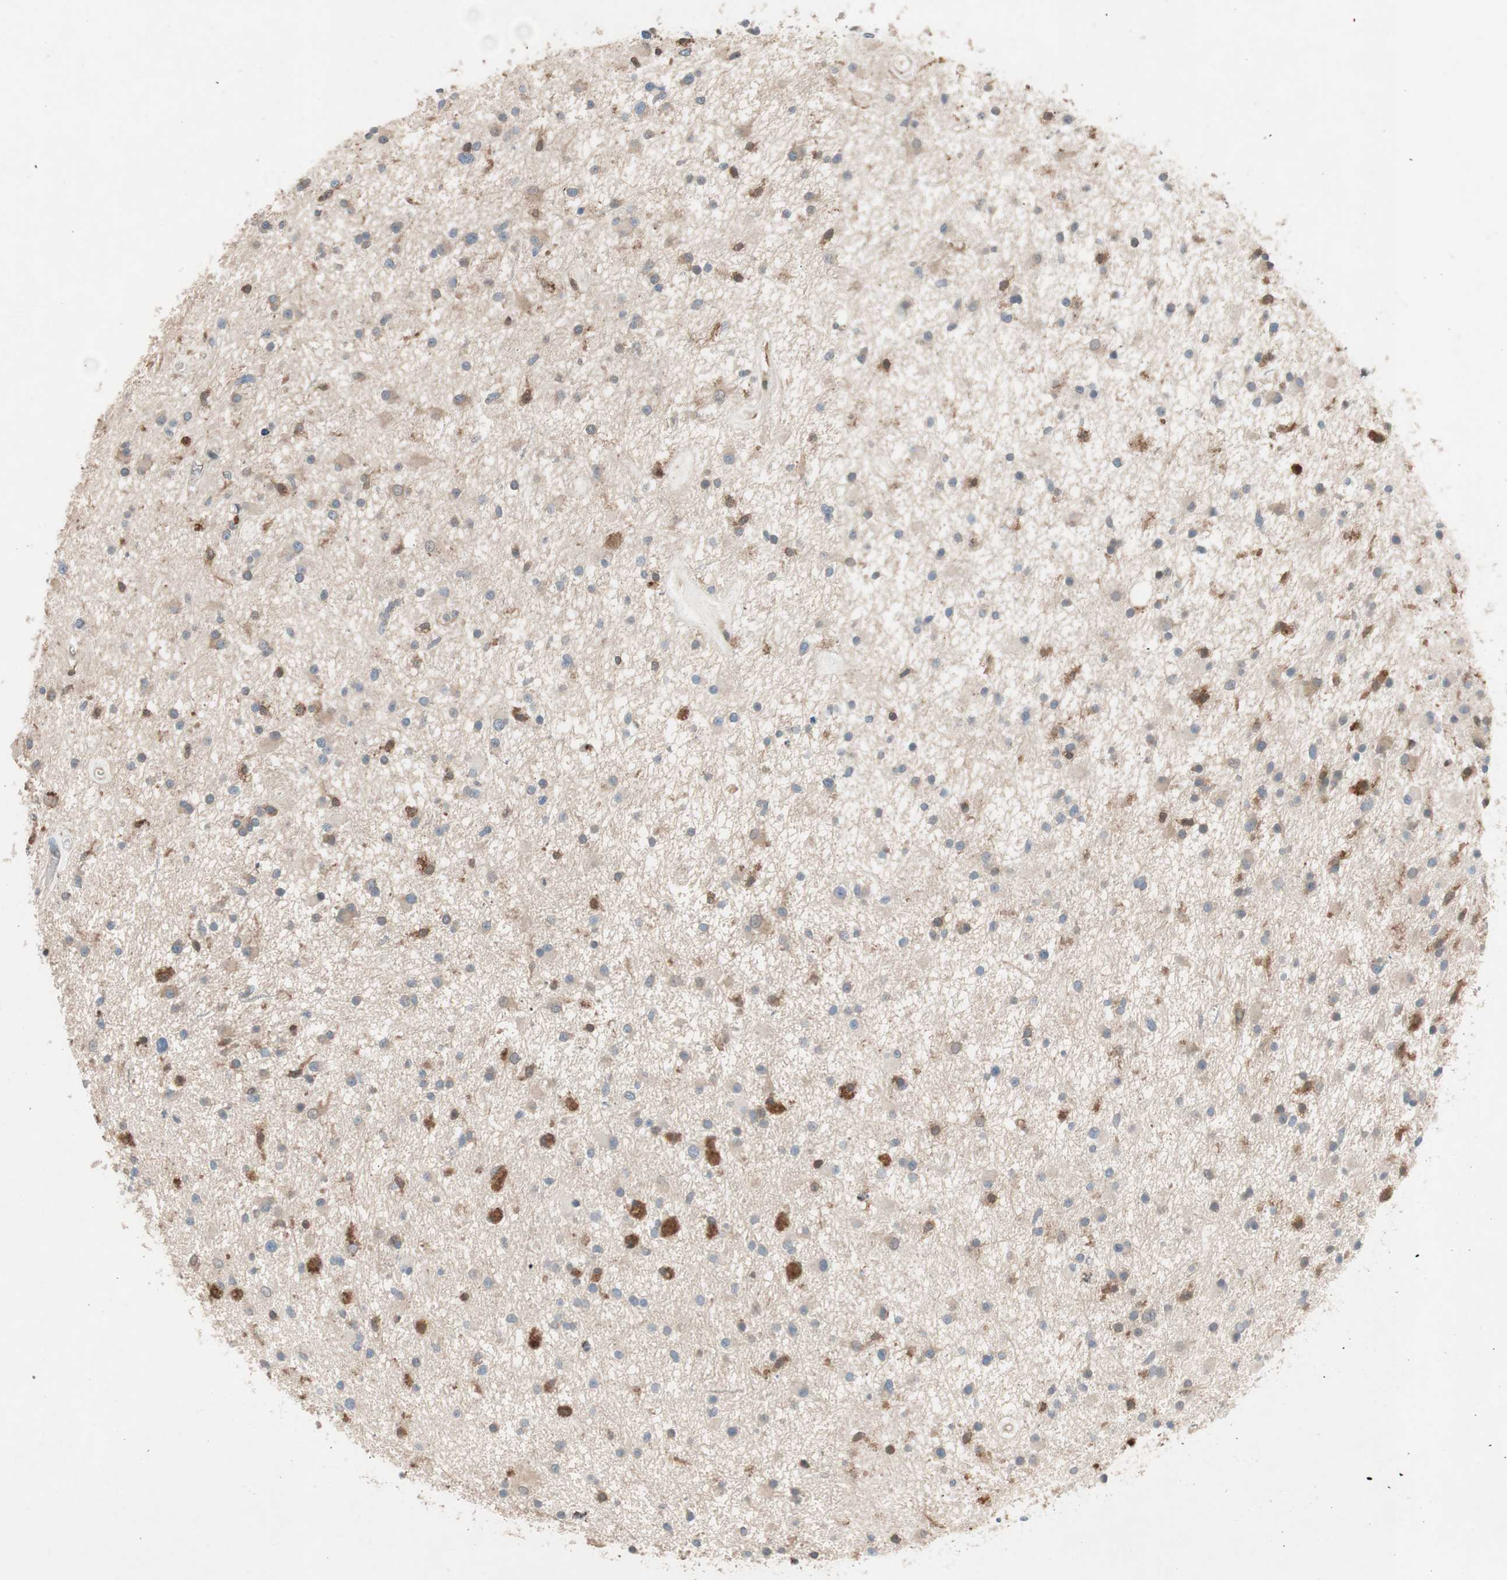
{"staining": {"intensity": "strong", "quantity": "<25%", "location": "cytoplasmic/membranous"}, "tissue": "glioma", "cell_type": "Tumor cells", "image_type": "cancer", "snomed": [{"axis": "morphology", "description": "Glioma, malignant, High grade"}, {"axis": "topography", "description": "Brain"}], "caption": "Immunohistochemistry (IHC) (DAB) staining of human malignant glioma (high-grade) displays strong cytoplasmic/membranous protein positivity in about <25% of tumor cells.", "gene": "GALT", "patient": {"sex": "male", "age": 33}}